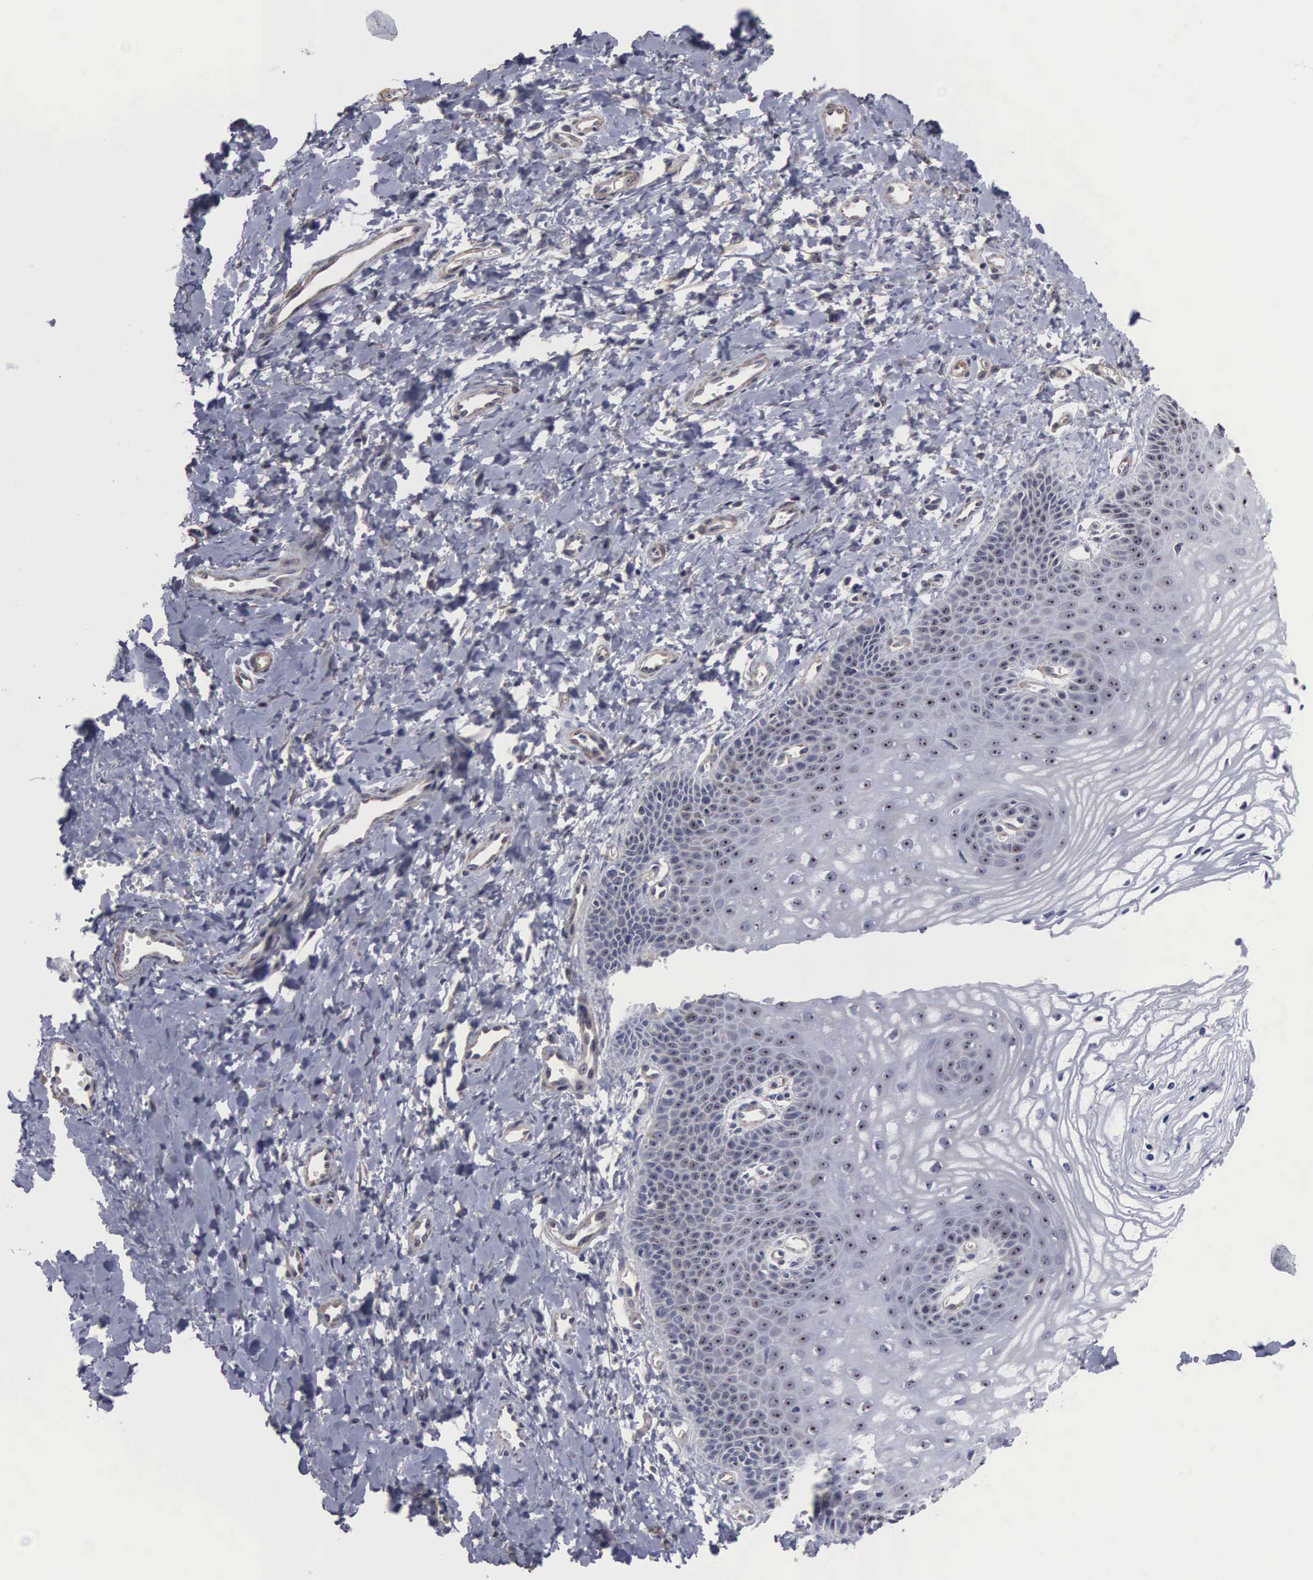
{"staining": {"intensity": "weak", "quantity": "25%-75%", "location": "cytoplasmic/membranous"}, "tissue": "vagina", "cell_type": "Squamous epithelial cells", "image_type": "normal", "snomed": [{"axis": "morphology", "description": "Normal tissue, NOS"}, {"axis": "topography", "description": "Vagina"}], "caption": "Human vagina stained with a brown dye reveals weak cytoplasmic/membranous positive expression in approximately 25%-75% of squamous epithelial cells.", "gene": "NGDN", "patient": {"sex": "female", "age": 68}}